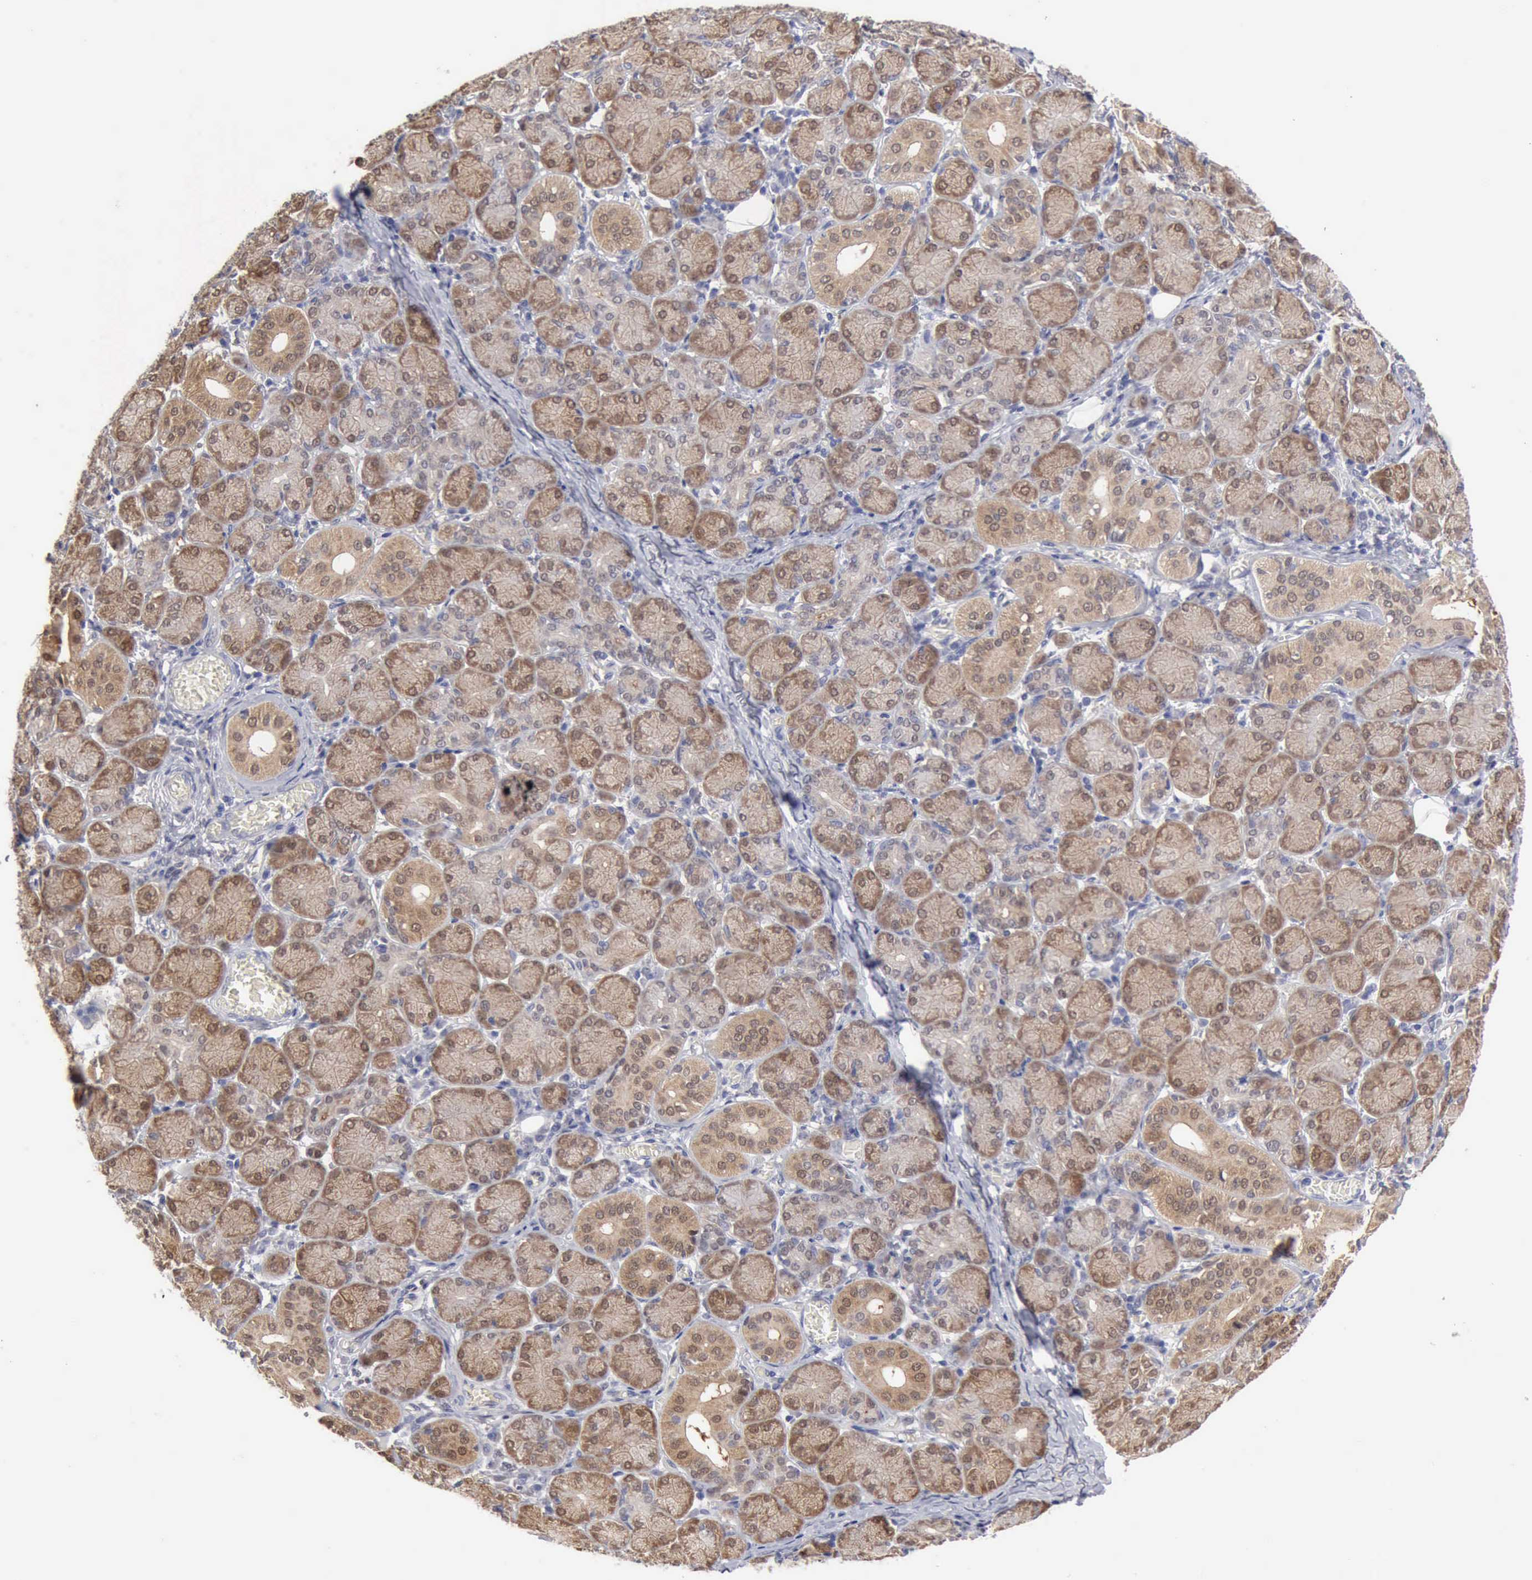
{"staining": {"intensity": "weak", "quantity": ">75%", "location": "cytoplasmic/membranous,nuclear"}, "tissue": "salivary gland", "cell_type": "Glandular cells", "image_type": "normal", "snomed": [{"axis": "morphology", "description": "Normal tissue, NOS"}, {"axis": "topography", "description": "Salivary gland"}], "caption": "Immunohistochemical staining of benign human salivary gland shows weak cytoplasmic/membranous,nuclear protein staining in about >75% of glandular cells. (IHC, brightfield microscopy, high magnification).", "gene": "PTGR2", "patient": {"sex": "female", "age": 24}}